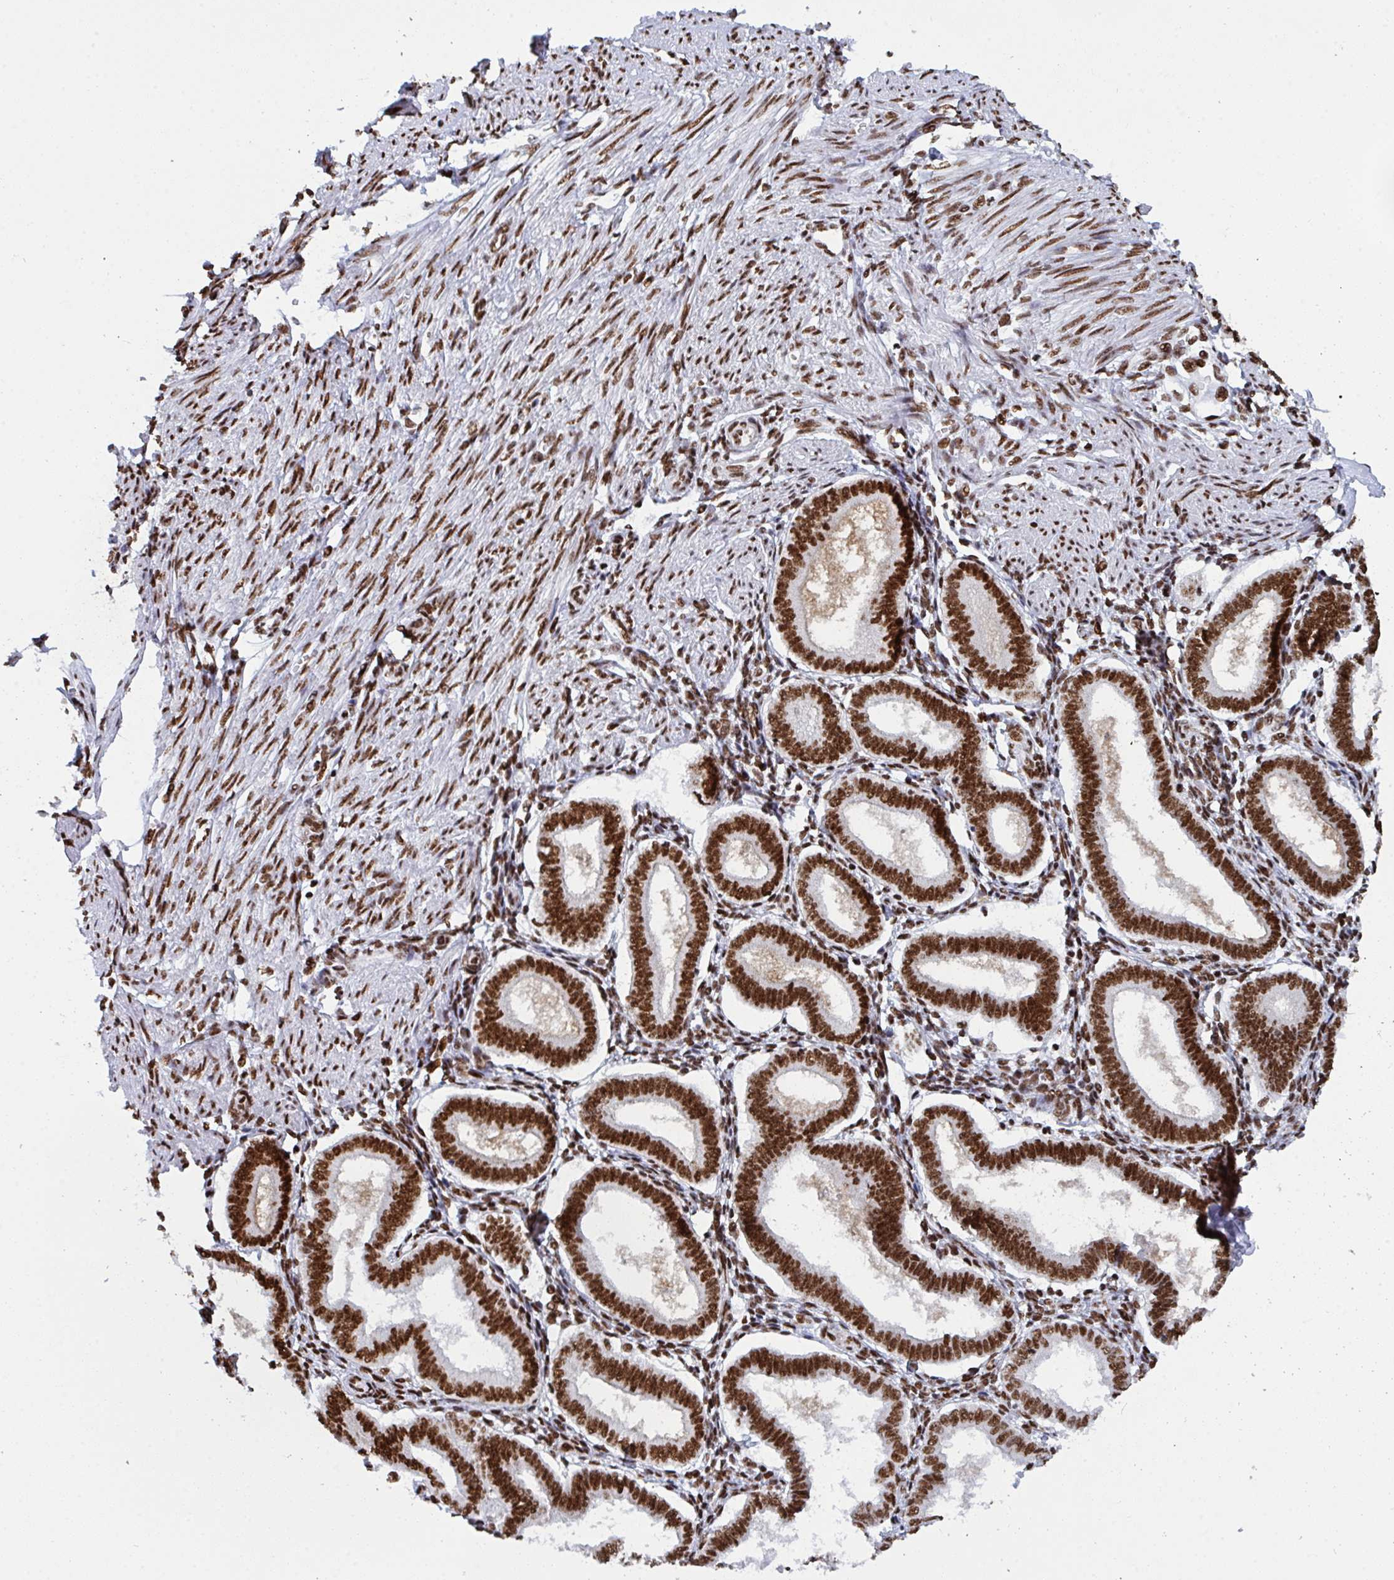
{"staining": {"intensity": "strong", "quantity": ">75%", "location": "nuclear"}, "tissue": "endometrium", "cell_type": "Cells in endometrial stroma", "image_type": "normal", "snomed": [{"axis": "morphology", "description": "Normal tissue, NOS"}, {"axis": "topography", "description": "Endometrium"}], "caption": "A high-resolution photomicrograph shows IHC staining of benign endometrium, which reveals strong nuclear positivity in approximately >75% of cells in endometrial stroma. (Stains: DAB (3,3'-diaminobenzidine) in brown, nuclei in blue, Microscopy: brightfield microscopy at high magnification).", "gene": "ZNF607", "patient": {"sex": "female", "age": 24}}